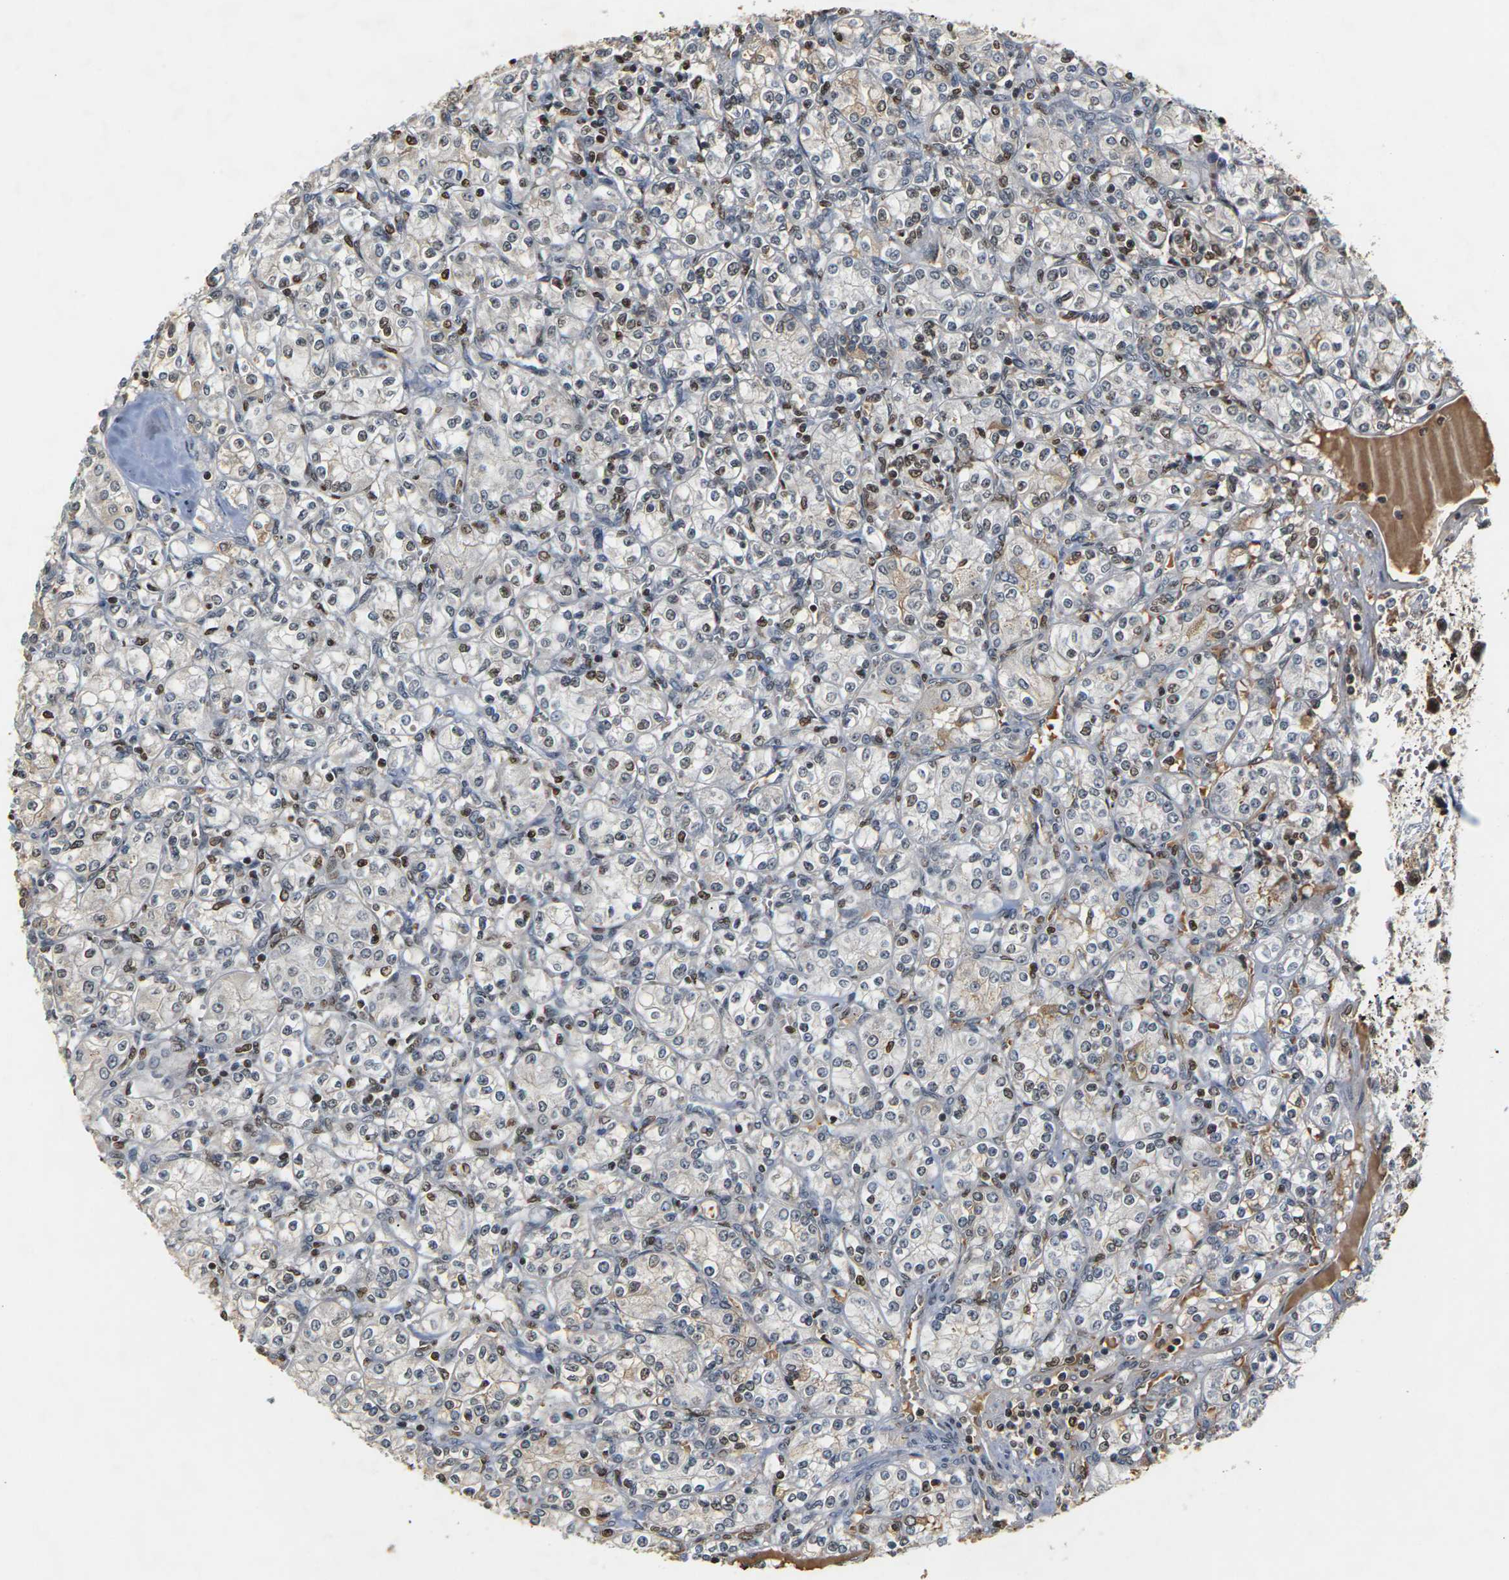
{"staining": {"intensity": "moderate", "quantity": "<25%", "location": "nuclear"}, "tissue": "renal cancer", "cell_type": "Tumor cells", "image_type": "cancer", "snomed": [{"axis": "morphology", "description": "Adenocarcinoma, NOS"}, {"axis": "topography", "description": "Kidney"}], "caption": "A micrograph of adenocarcinoma (renal) stained for a protein exhibits moderate nuclear brown staining in tumor cells.", "gene": "NELFA", "patient": {"sex": "male", "age": 77}}